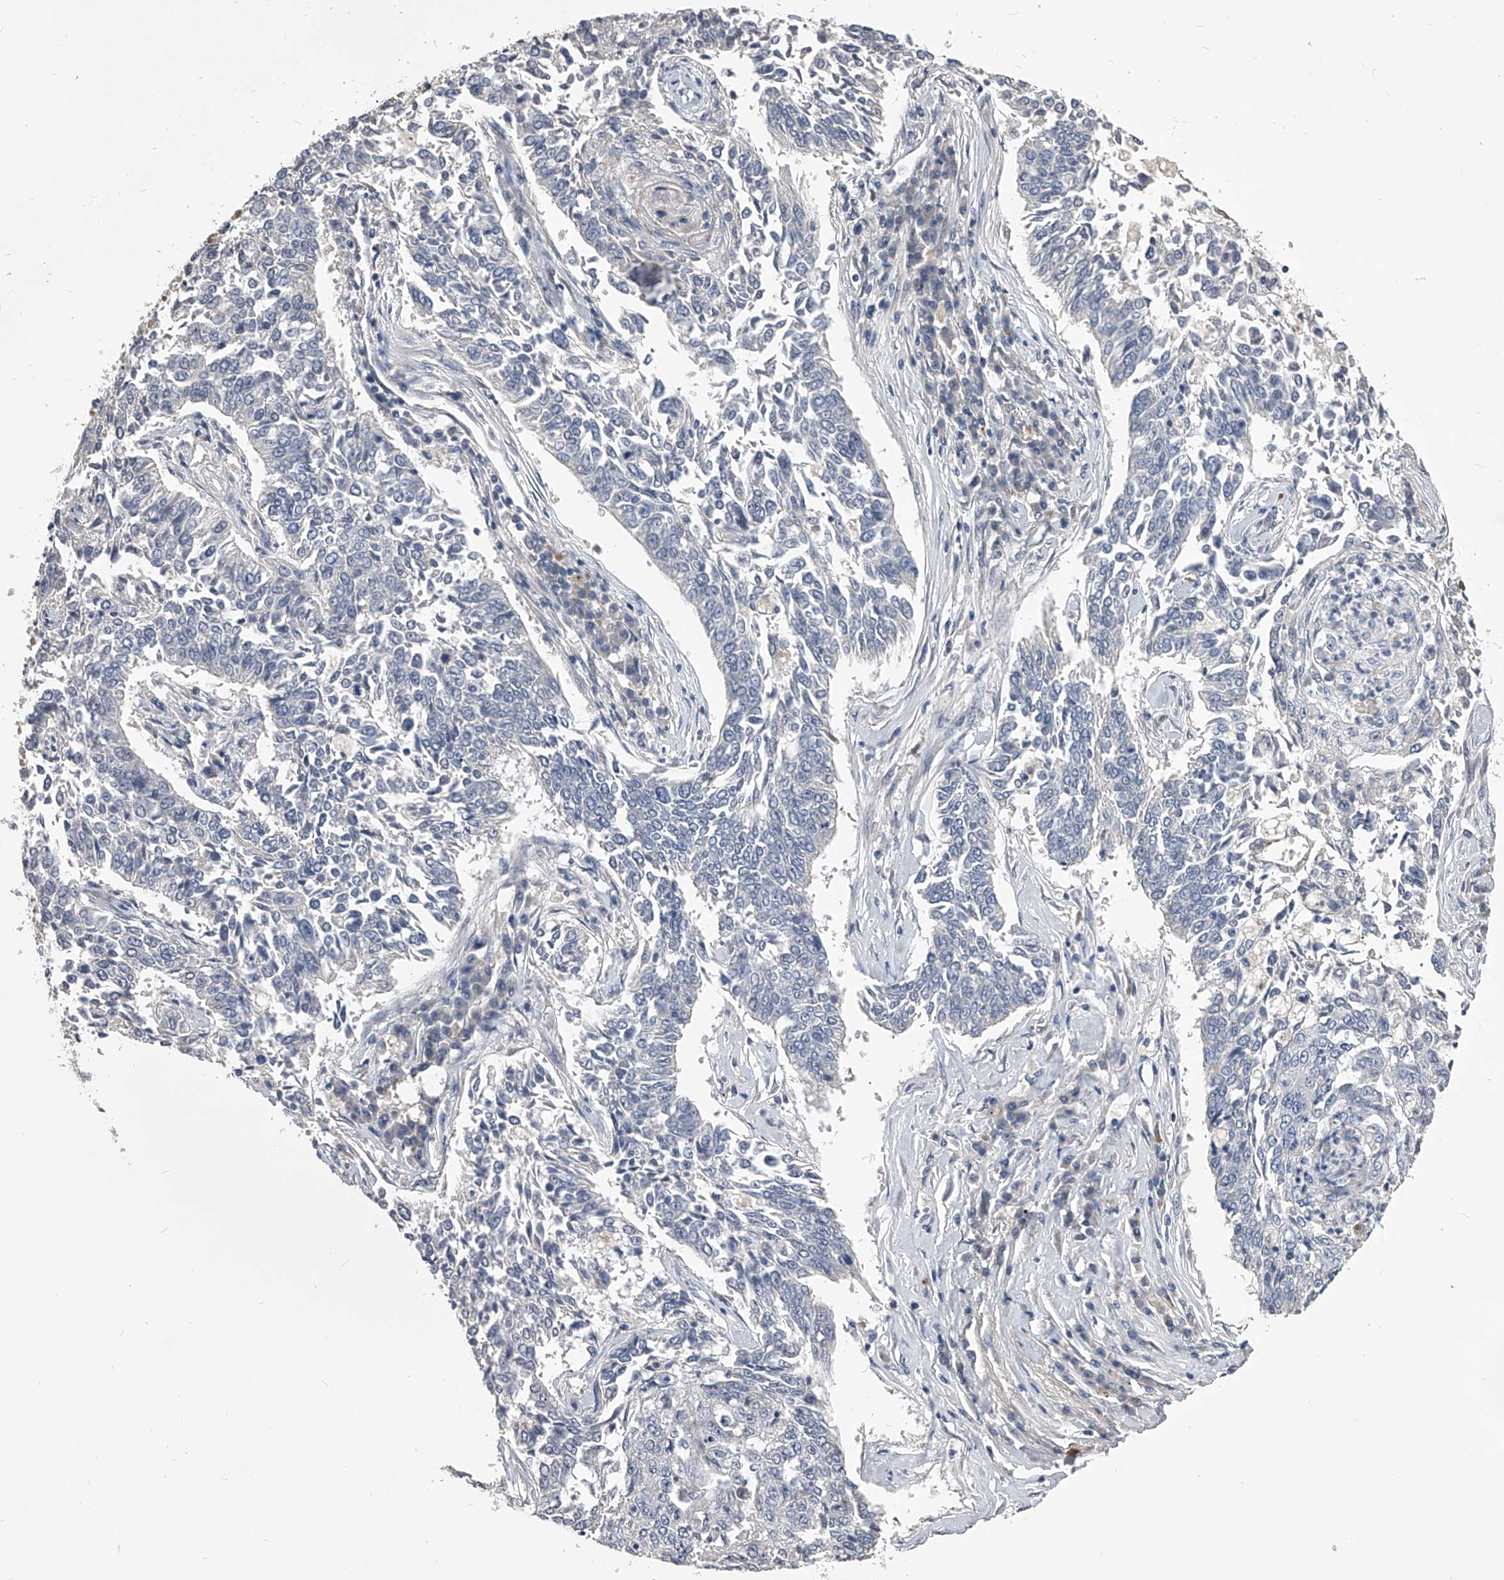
{"staining": {"intensity": "negative", "quantity": "none", "location": "none"}, "tissue": "lung cancer", "cell_type": "Tumor cells", "image_type": "cancer", "snomed": [{"axis": "morphology", "description": "Normal tissue, NOS"}, {"axis": "morphology", "description": "Squamous cell carcinoma, NOS"}, {"axis": "topography", "description": "Cartilage tissue"}, {"axis": "topography", "description": "Bronchus"}, {"axis": "topography", "description": "Lung"}], "caption": "DAB (3,3'-diaminobenzidine) immunohistochemical staining of lung squamous cell carcinoma demonstrates no significant expression in tumor cells. The staining is performed using DAB (3,3'-diaminobenzidine) brown chromogen with nuclei counter-stained in using hematoxylin.", "gene": "MDN1", "patient": {"sex": "female", "age": 49}}